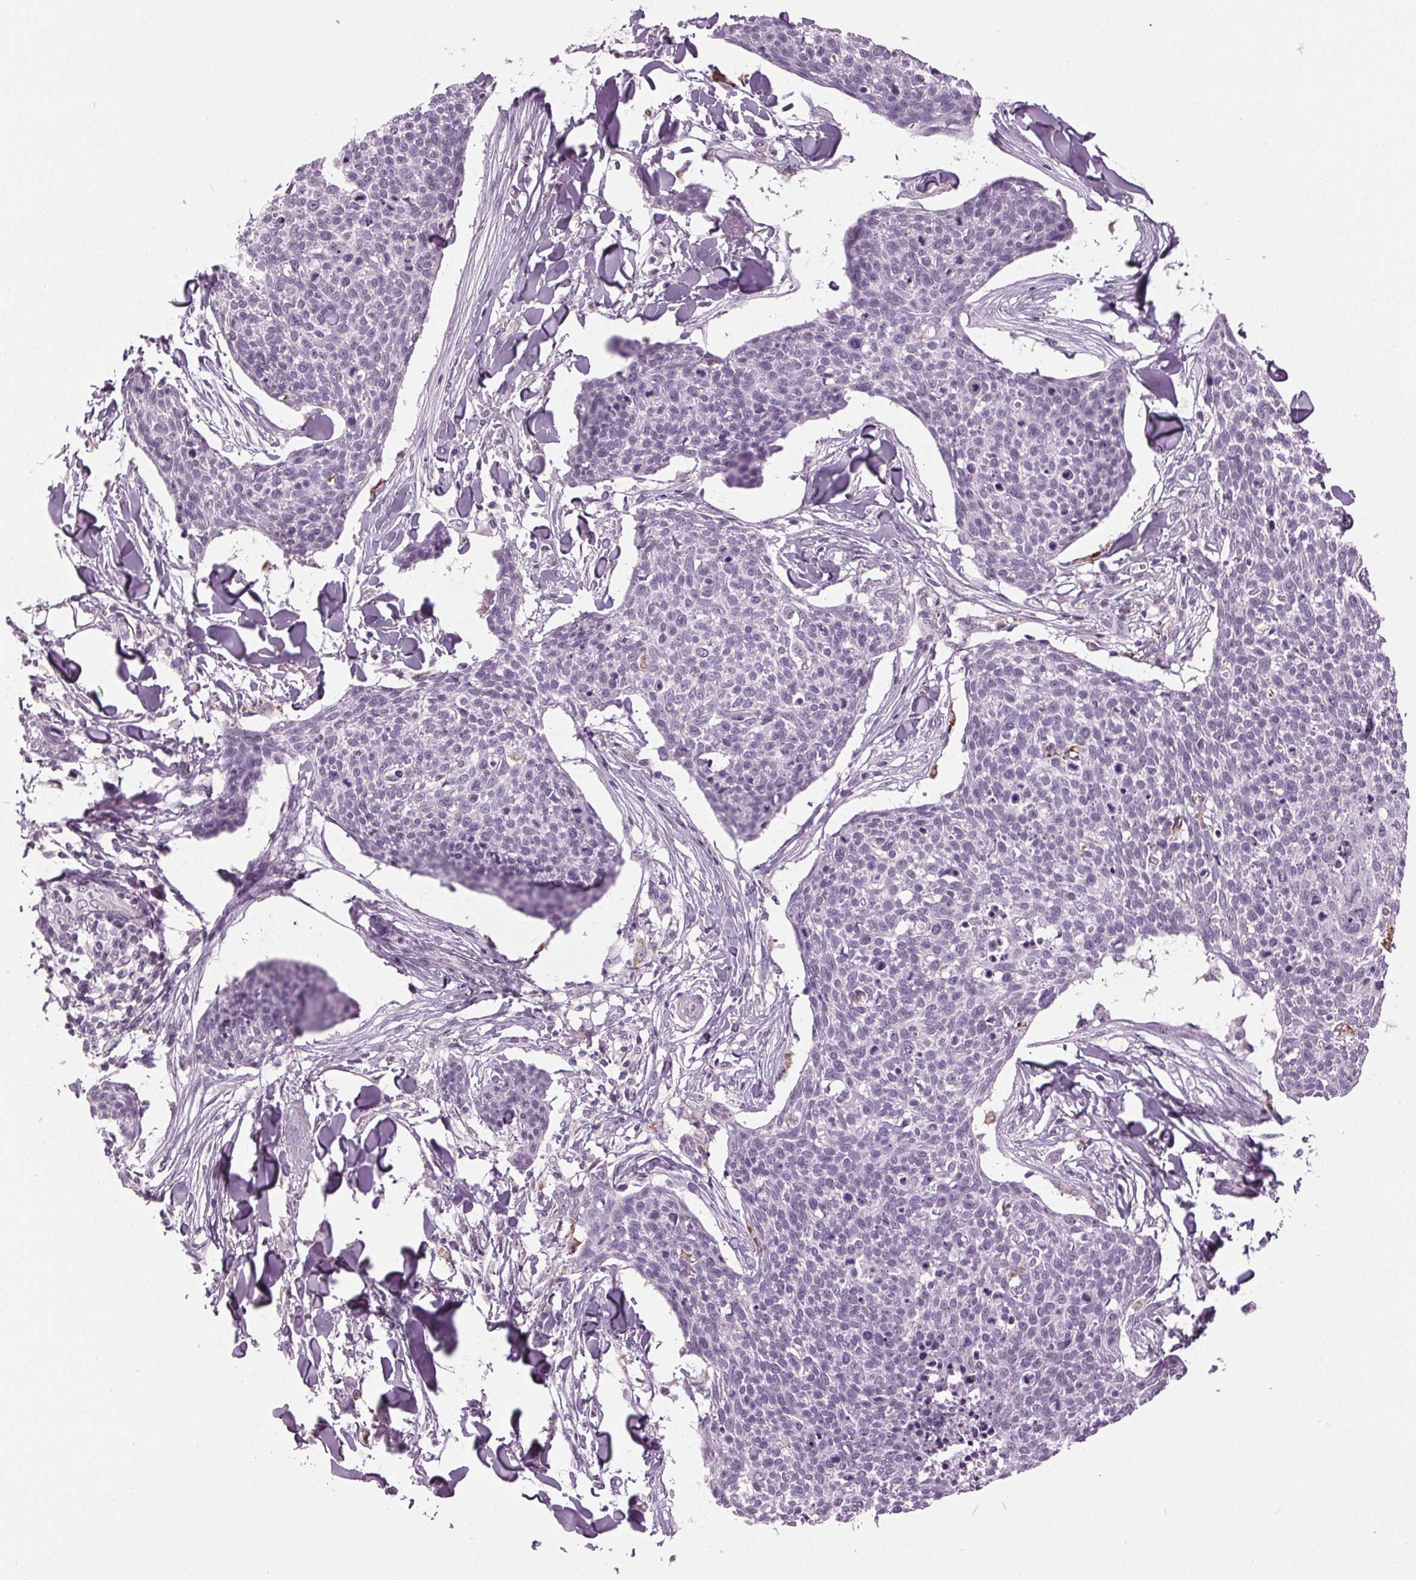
{"staining": {"intensity": "negative", "quantity": "none", "location": "none"}, "tissue": "skin cancer", "cell_type": "Tumor cells", "image_type": "cancer", "snomed": [{"axis": "morphology", "description": "Squamous cell carcinoma, NOS"}, {"axis": "topography", "description": "Skin"}, {"axis": "topography", "description": "Vulva"}], "caption": "Immunohistochemistry micrograph of squamous cell carcinoma (skin) stained for a protein (brown), which displays no staining in tumor cells. (Brightfield microscopy of DAB IHC at high magnification).", "gene": "DNAH12", "patient": {"sex": "female", "age": 75}}